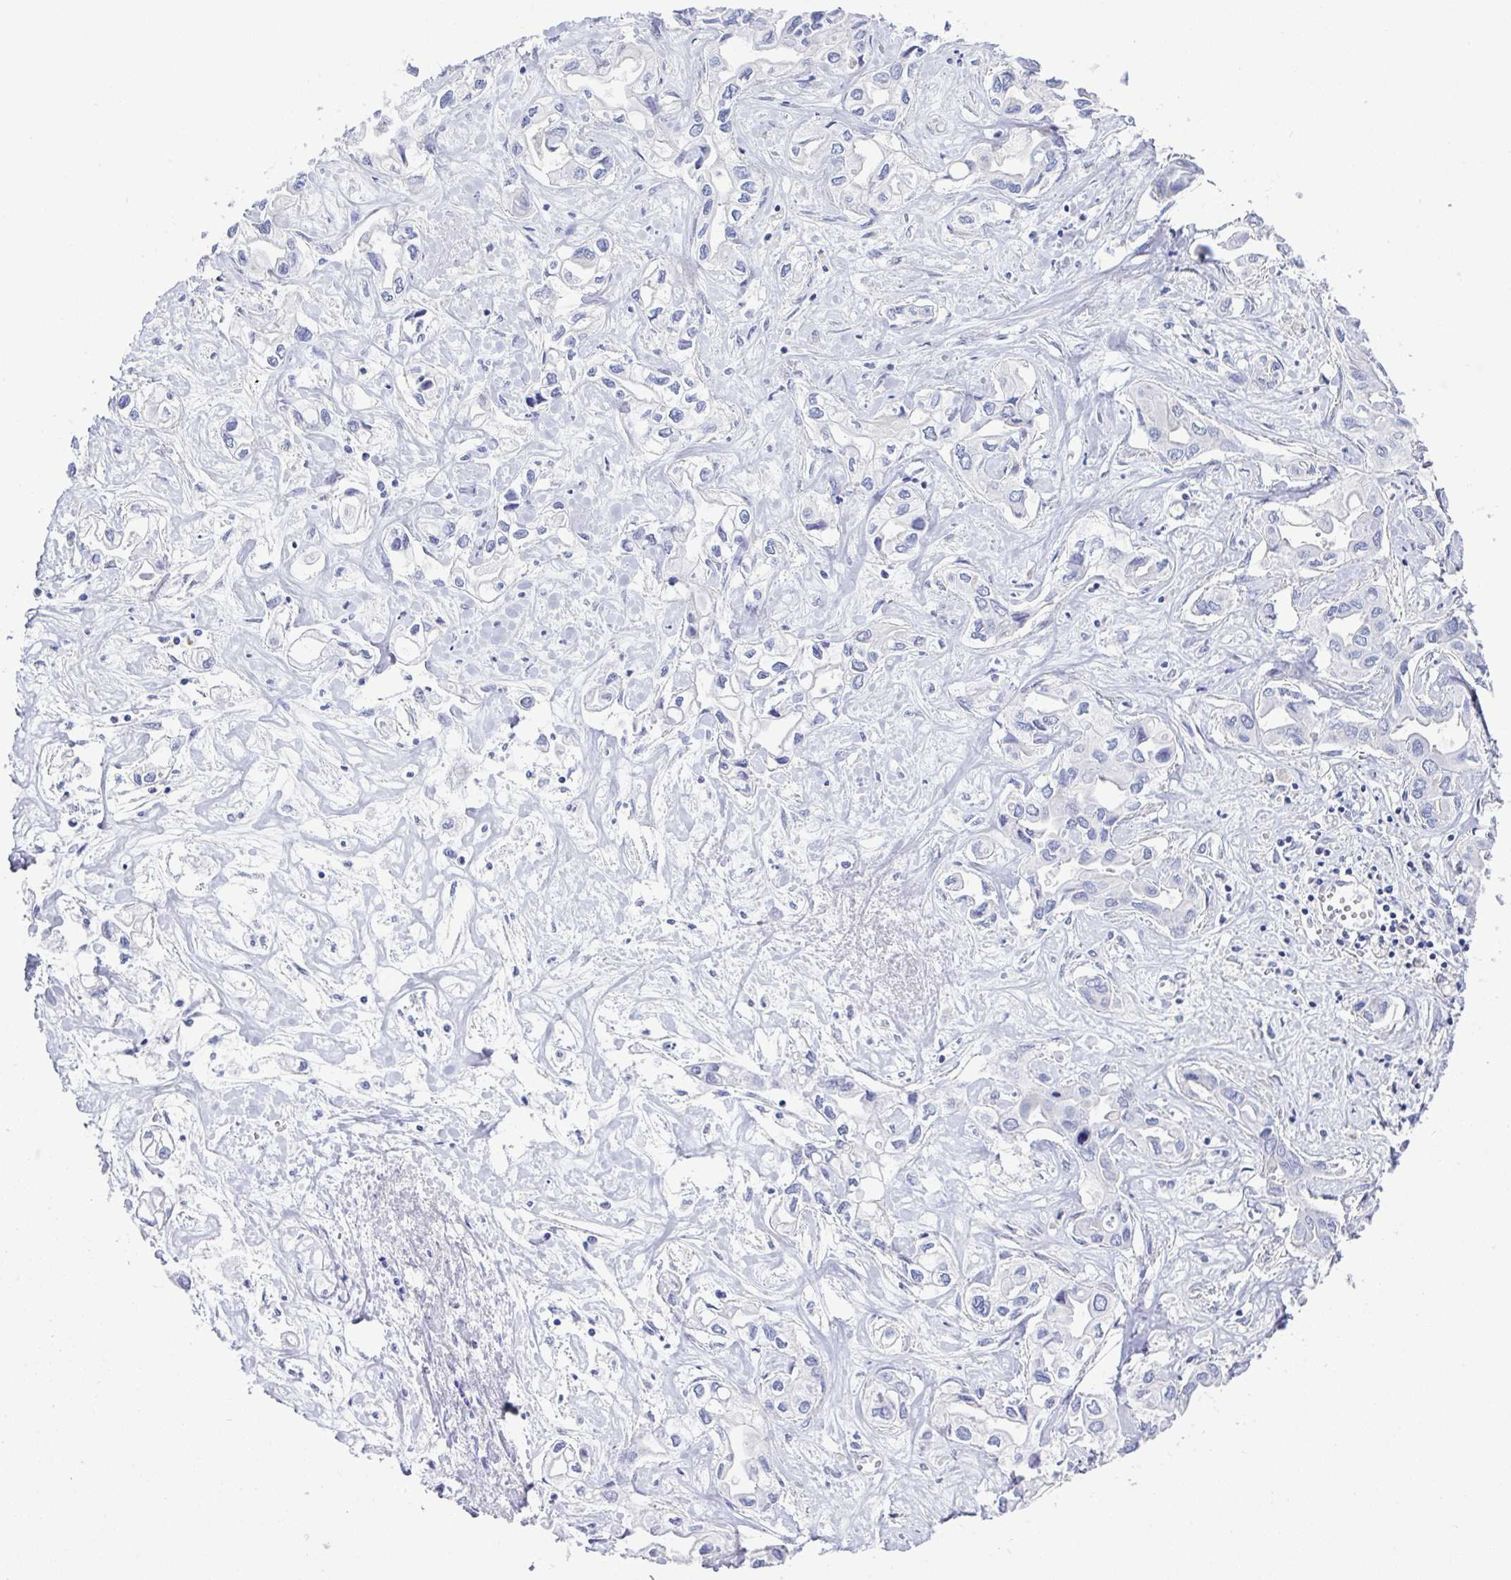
{"staining": {"intensity": "negative", "quantity": "none", "location": "none"}, "tissue": "liver cancer", "cell_type": "Tumor cells", "image_type": "cancer", "snomed": [{"axis": "morphology", "description": "Cholangiocarcinoma"}, {"axis": "topography", "description": "Liver"}], "caption": "This is a micrograph of immunohistochemistry (IHC) staining of liver cancer, which shows no staining in tumor cells.", "gene": "MED11", "patient": {"sex": "female", "age": 64}}